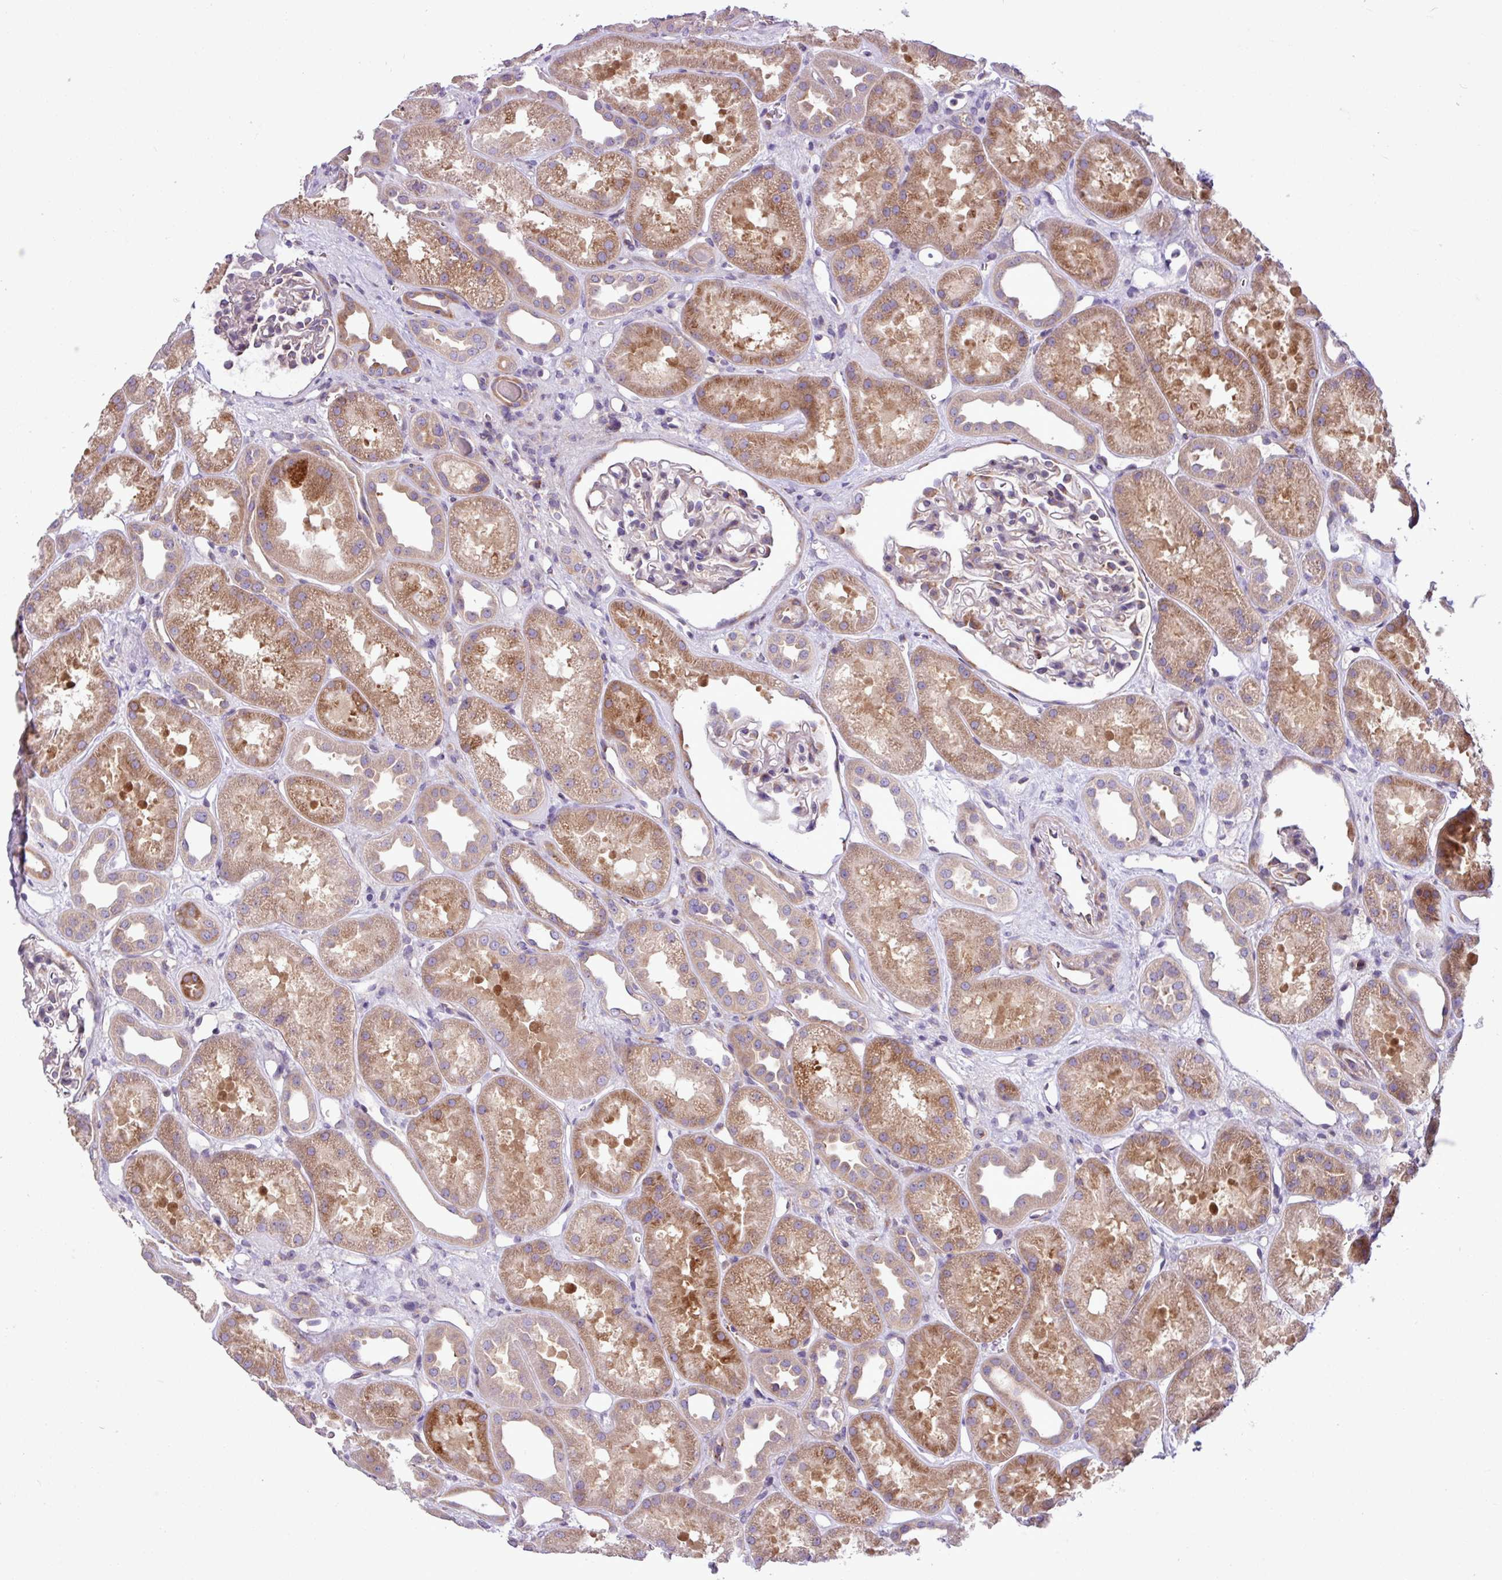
{"staining": {"intensity": "moderate", "quantity": "<25%", "location": "cytoplasmic/membranous"}, "tissue": "kidney", "cell_type": "Cells in glomeruli", "image_type": "normal", "snomed": [{"axis": "morphology", "description": "Normal tissue, NOS"}, {"axis": "topography", "description": "Kidney"}], "caption": "The micrograph demonstrates immunohistochemical staining of normal kidney. There is moderate cytoplasmic/membranous positivity is seen in about <25% of cells in glomeruli.", "gene": "MROH2A", "patient": {"sex": "male", "age": 61}}